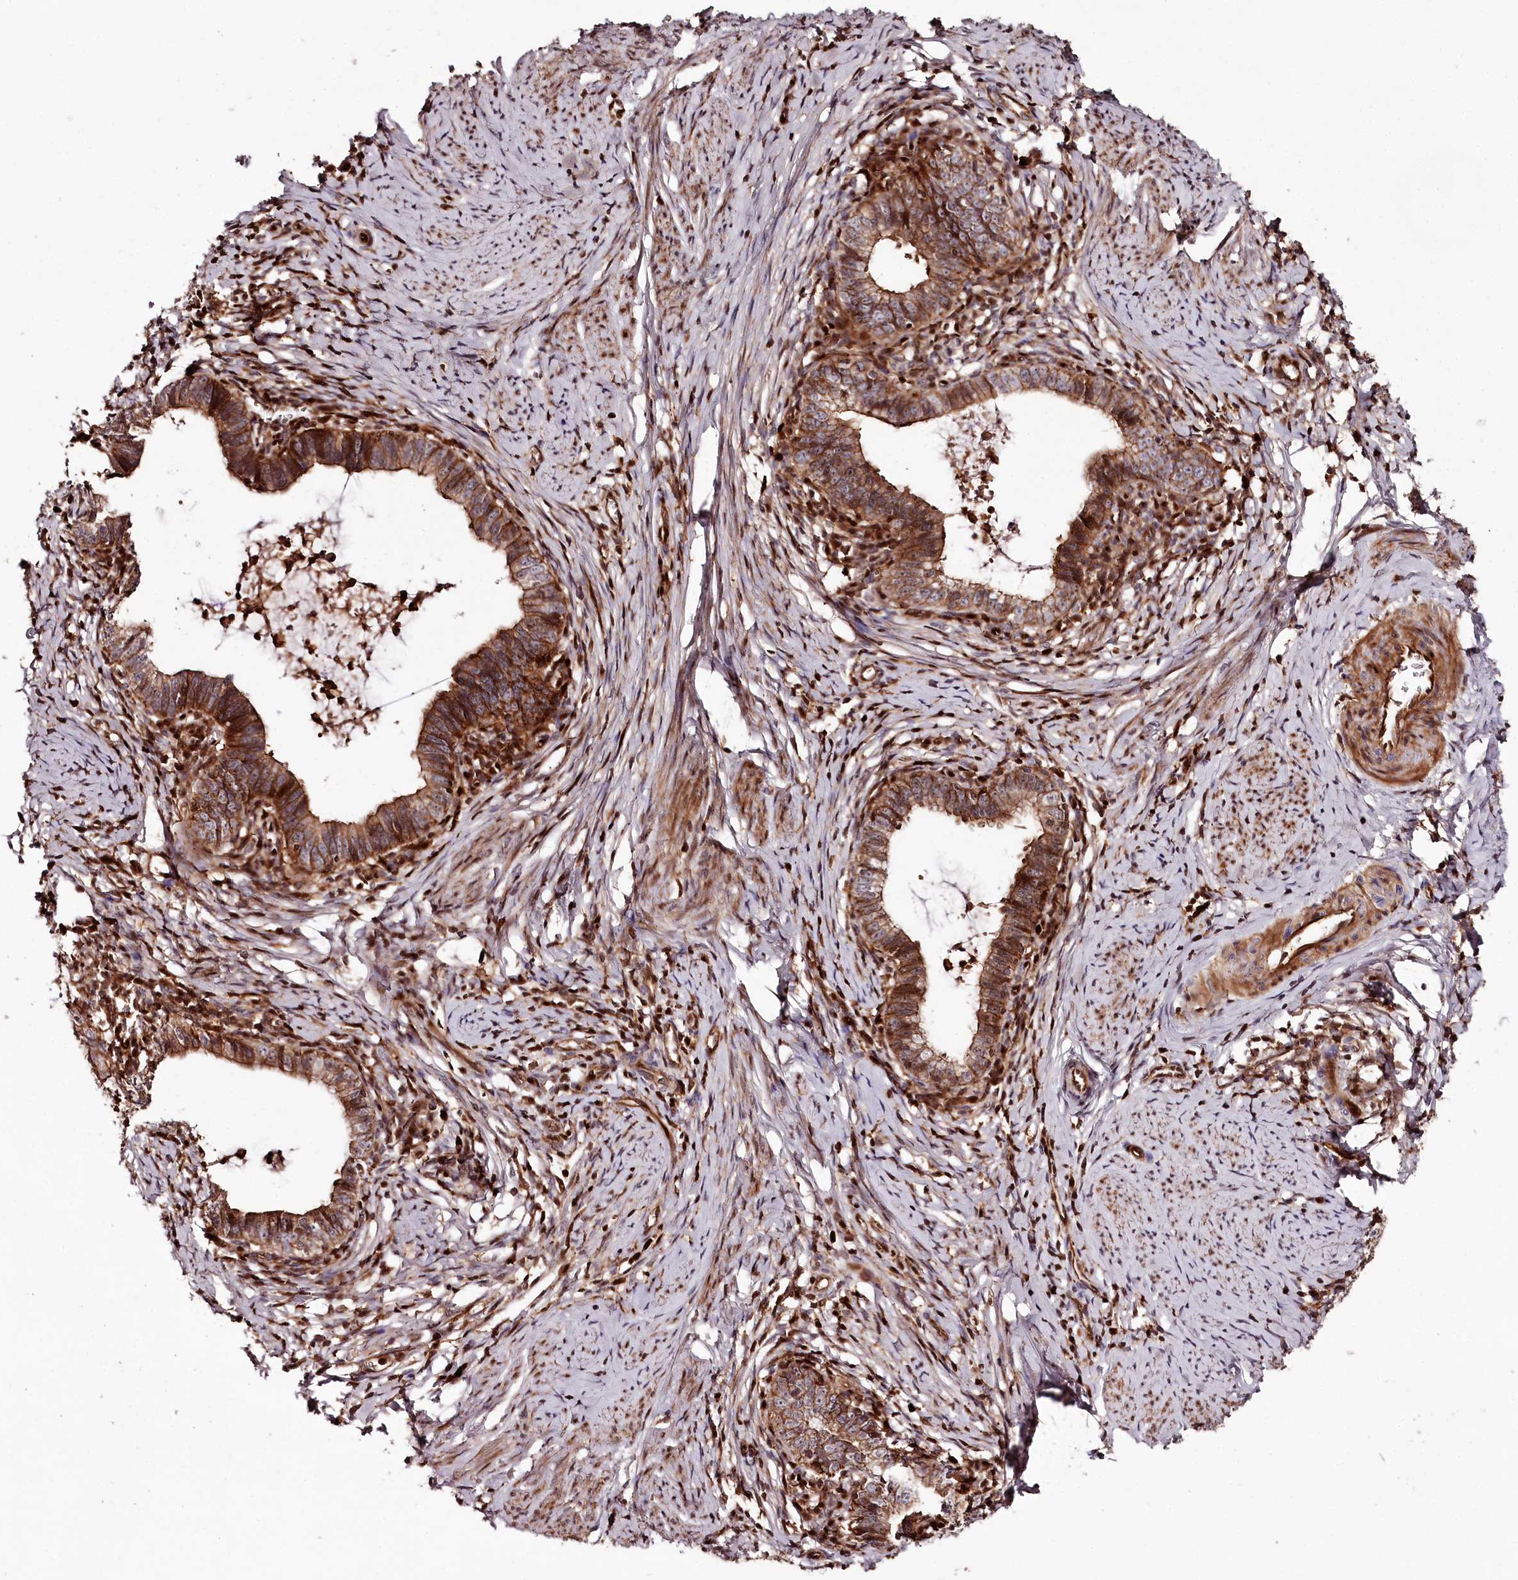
{"staining": {"intensity": "strong", "quantity": ">75%", "location": "cytoplasmic/membranous"}, "tissue": "cervical cancer", "cell_type": "Tumor cells", "image_type": "cancer", "snomed": [{"axis": "morphology", "description": "Adenocarcinoma, NOS"}, {"axis": "topography", "description": "Cervix"}], "caption": "Immunohistochemistry histopathology image of neoplastic tissue: cervical cancer stained using immunohistochemistry demonstrates high levels of strong protein expression localized specifically in the cytoplasmic/membranous of tumor cells, appearing as a cytoplasmic/membranous brown color.", "gene": "KIF14", "patient": {"sex": "female", "age": 36}}